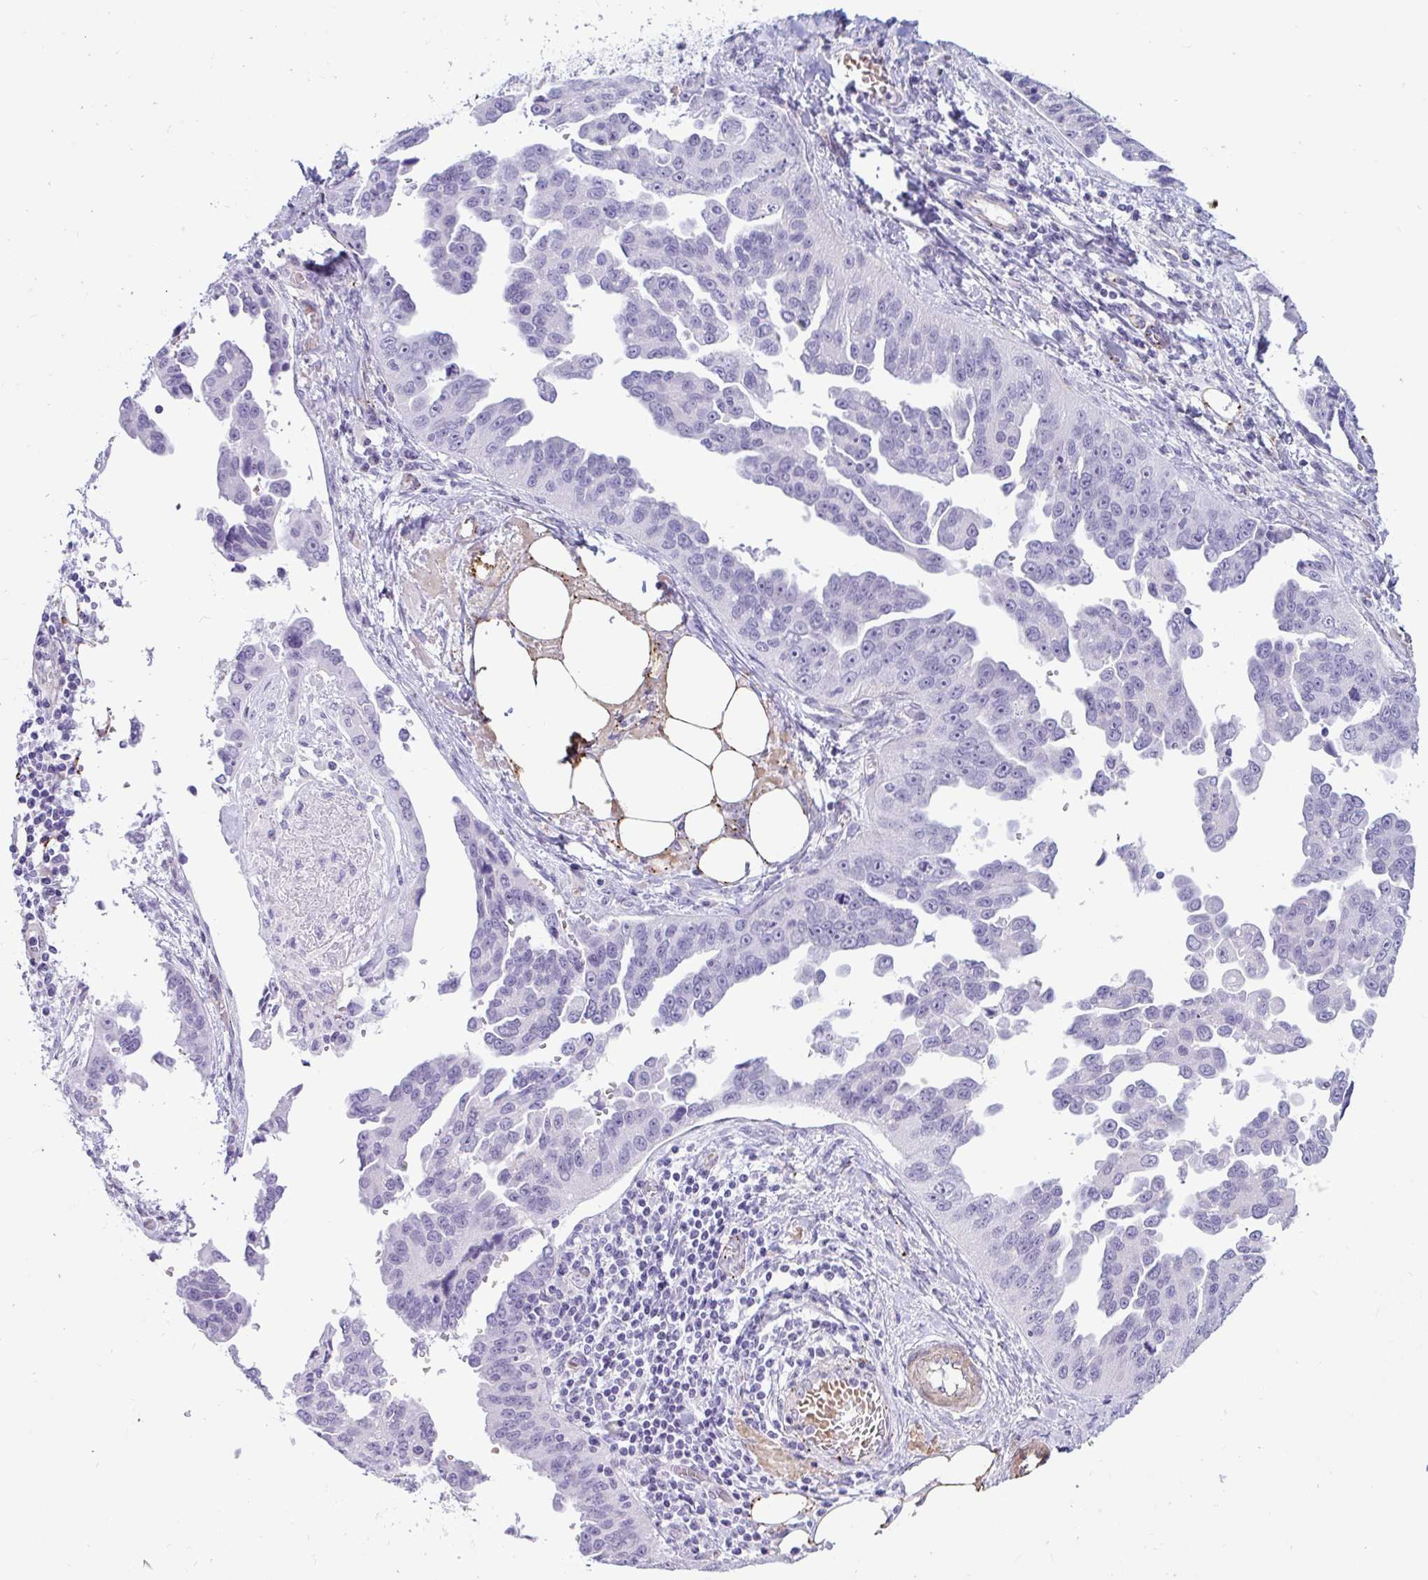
{"staining": {"intensity": "negative", "quantity": "none", "location": "none"}, "tissue": "ovarian cancer", "cell_type": "Tumor cells", "image_type": "cancer", "snomed": [{"axis": "morphology", "description": "Cystadenocarcinoma, serous, NOS"}, {"axis": "topography", "description": "Ovary"}], "caption": "Ovarian serous cystadenocarcinoma was stained to show a protein in brown. There is no significant staining in tumor cells. (DAB IHC visualized using brightfield microscopy, high magnification).", "gene": "UBL3", "patient": {"sex": "female", "age": 75}}